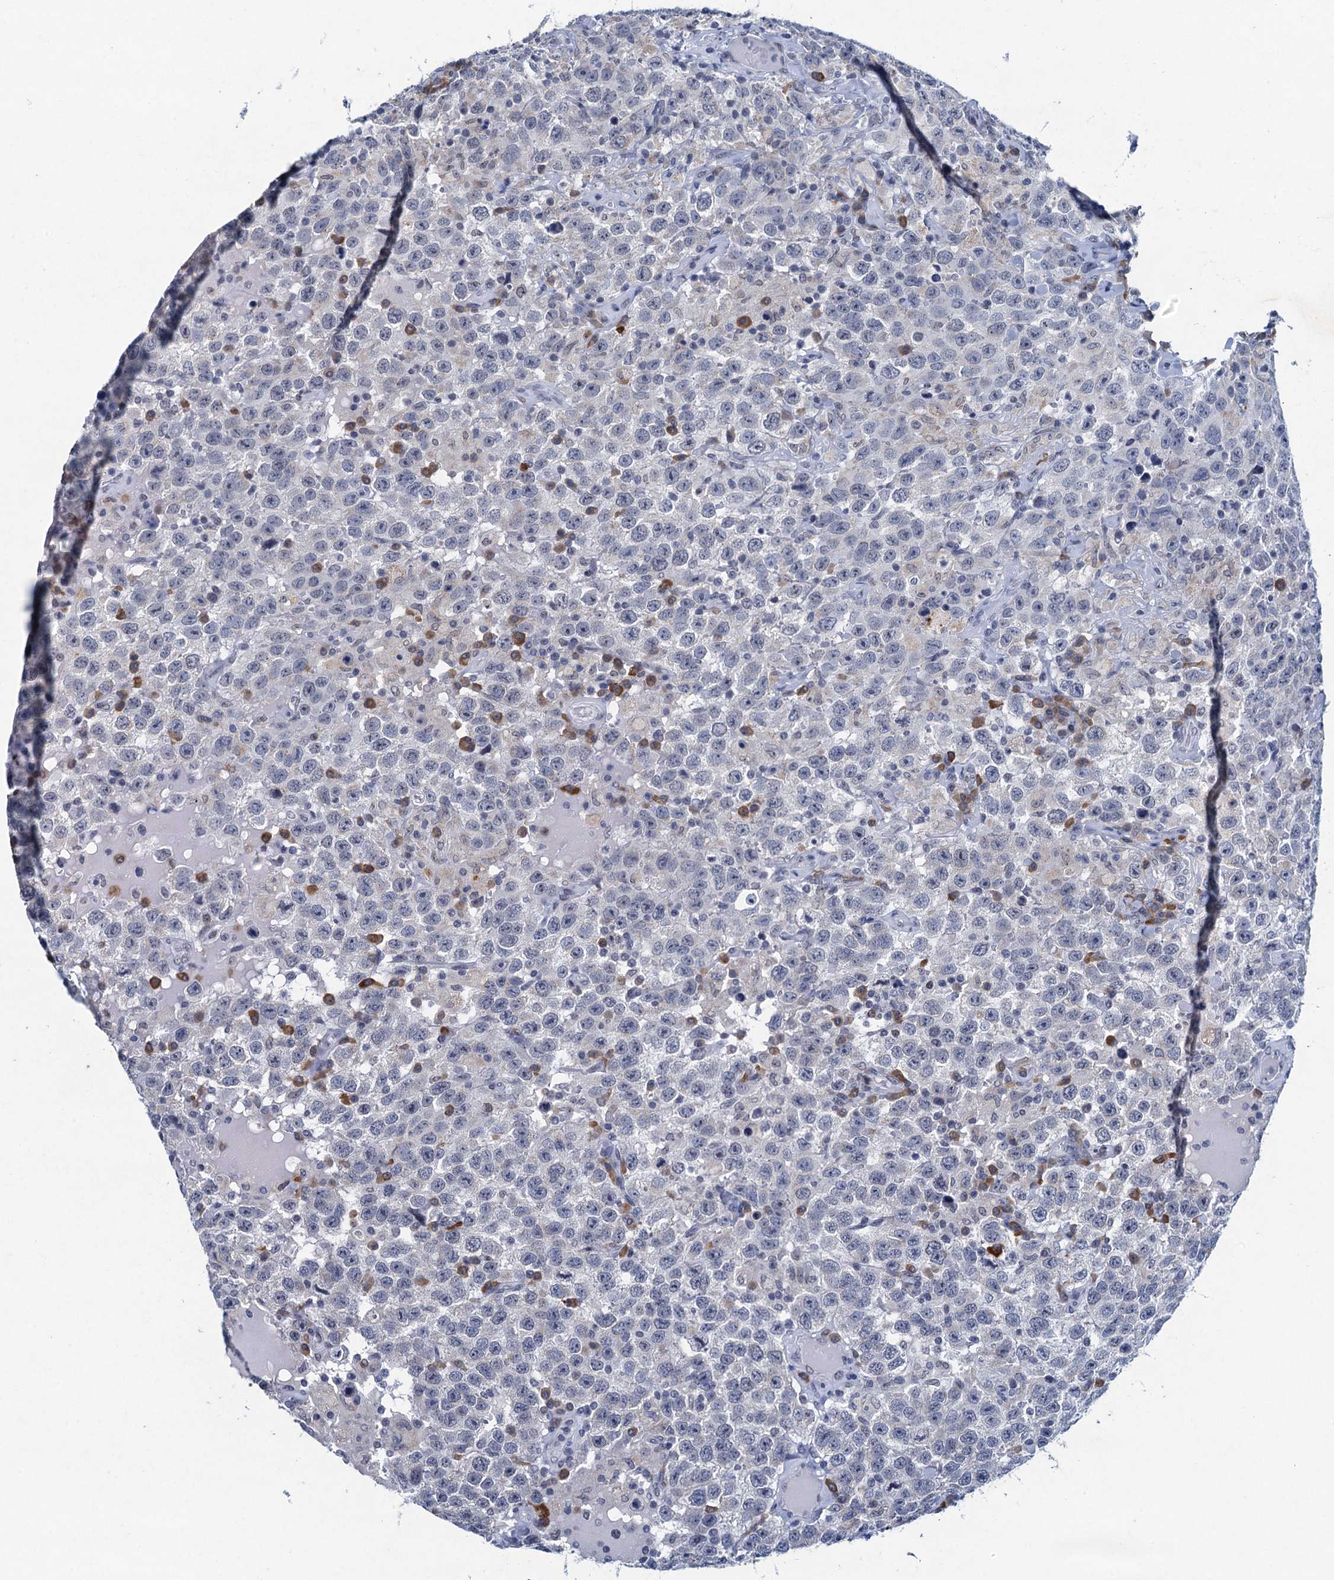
{"staining": {"intensity": "negative", "quantity": "none", "location": "none"}, "tissue": "testis cancer", "cell_type": "Tumor cells", "image_type": "cancer", "snomed": [{"axis": "morphology", "description": "Seminoma, NOS"}, {"axis": "topography", "description": "Testis"}], "caption": "DAB (3,3'-diaminobenzidine) immunohistochemical staining of human testis seminoma displays no significant staining in tumor cells.", "gene": "HAPSTR1", "patient": {"sex": "male", "age": 41}}